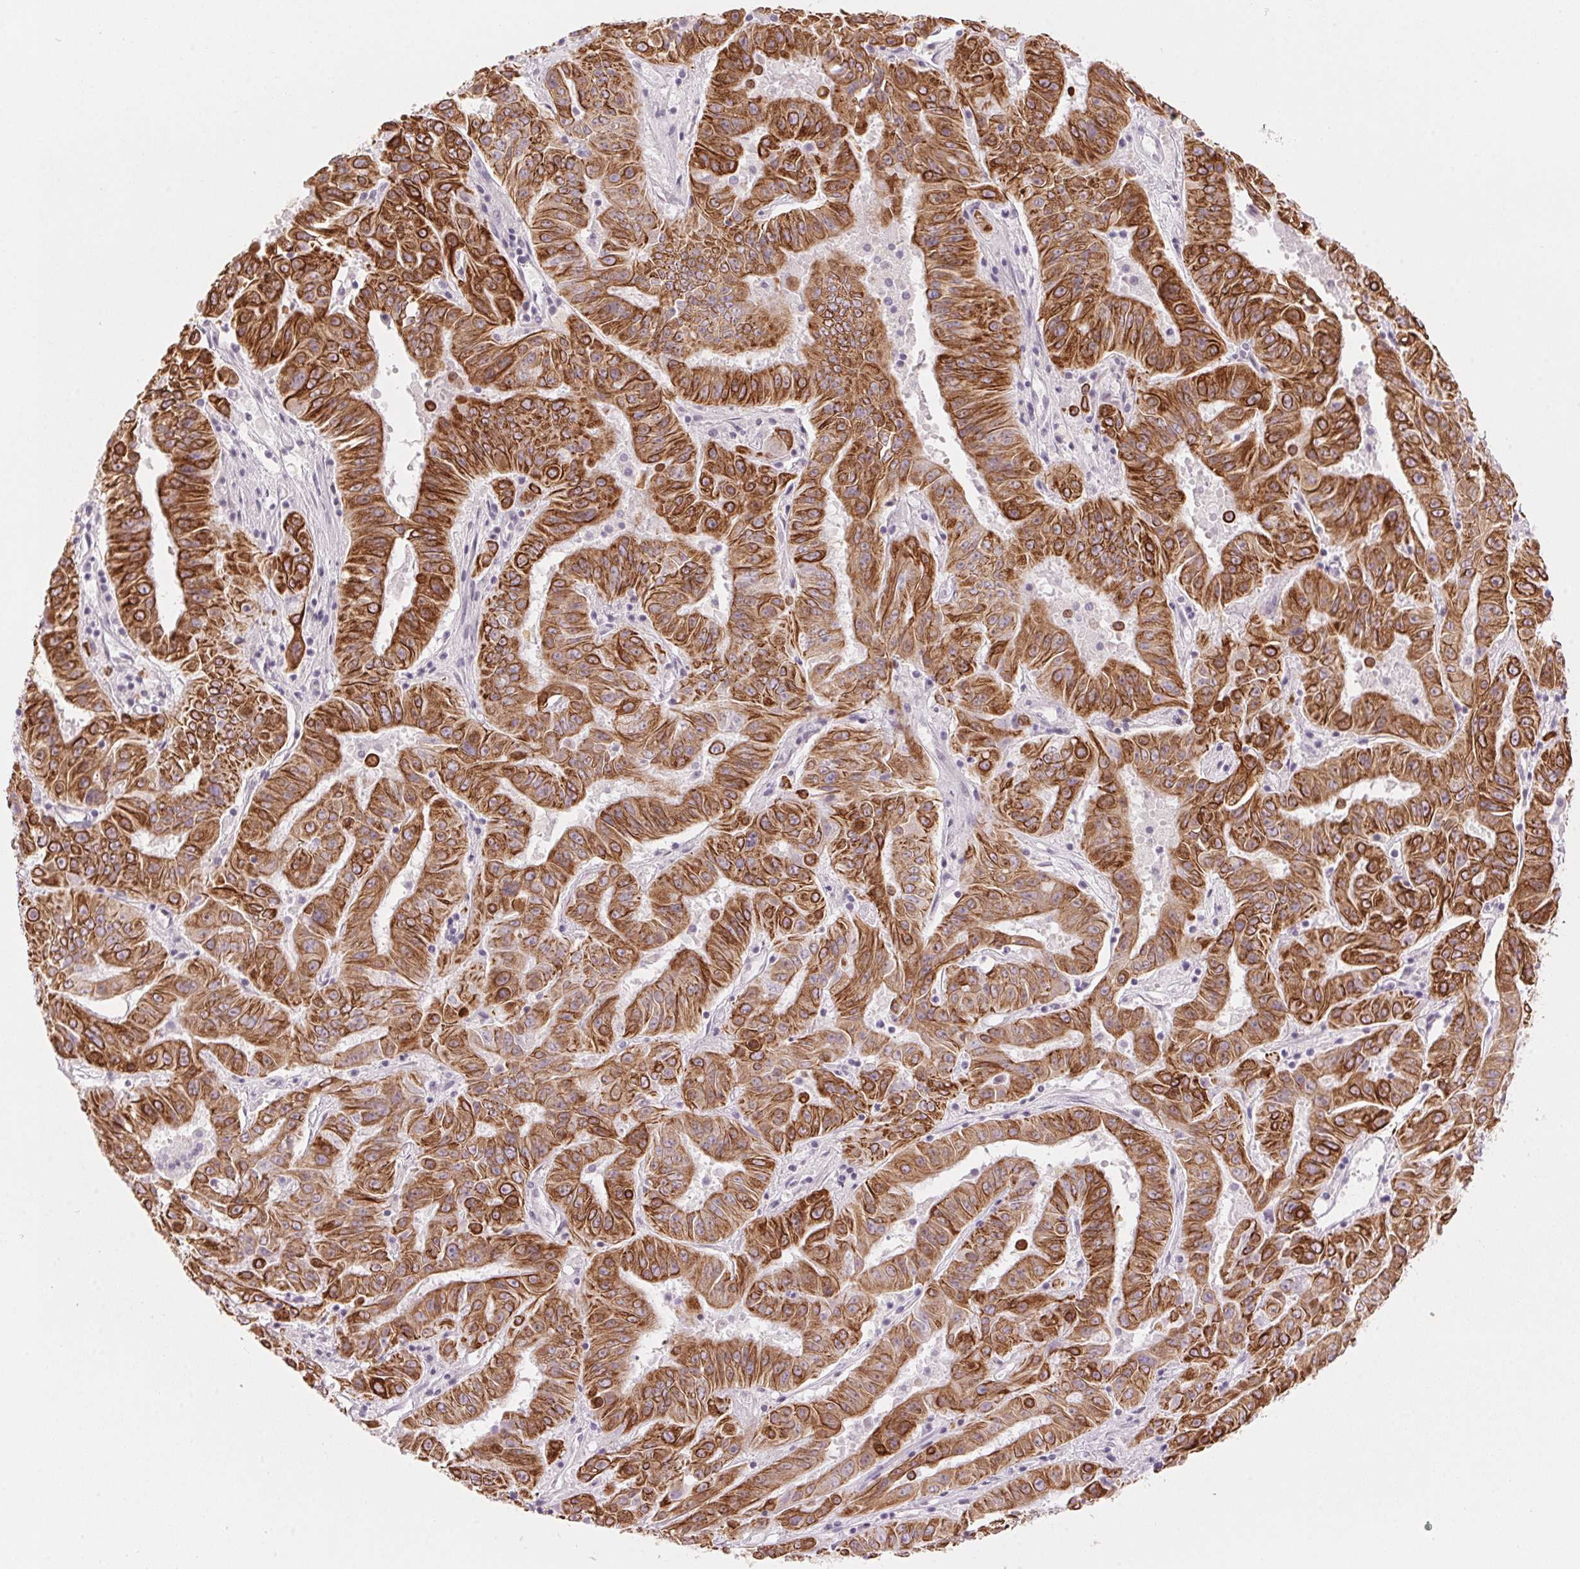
{"staining": {"intensity": "moderate", "quantity": ">75%", "location": "cytoplasmic/membranous"}, "tissue": "pancreatic cancer", "cell_type": "Tumor cells", "image_type": "cancer", "snomed": [{"axis": "morphology", "description": "Adenocarcinoma, NOS"}, {"axis": "topography", "description": "Pancreas"}], "caption": "Immunohistochemical staining of pancreatic cancer reveals medium levels of moderate cytoplasmic/membranous positivity in about >75% of tumor cells.", "gene": "SCTR", "patient": {"sex": "male", "age": 63}}